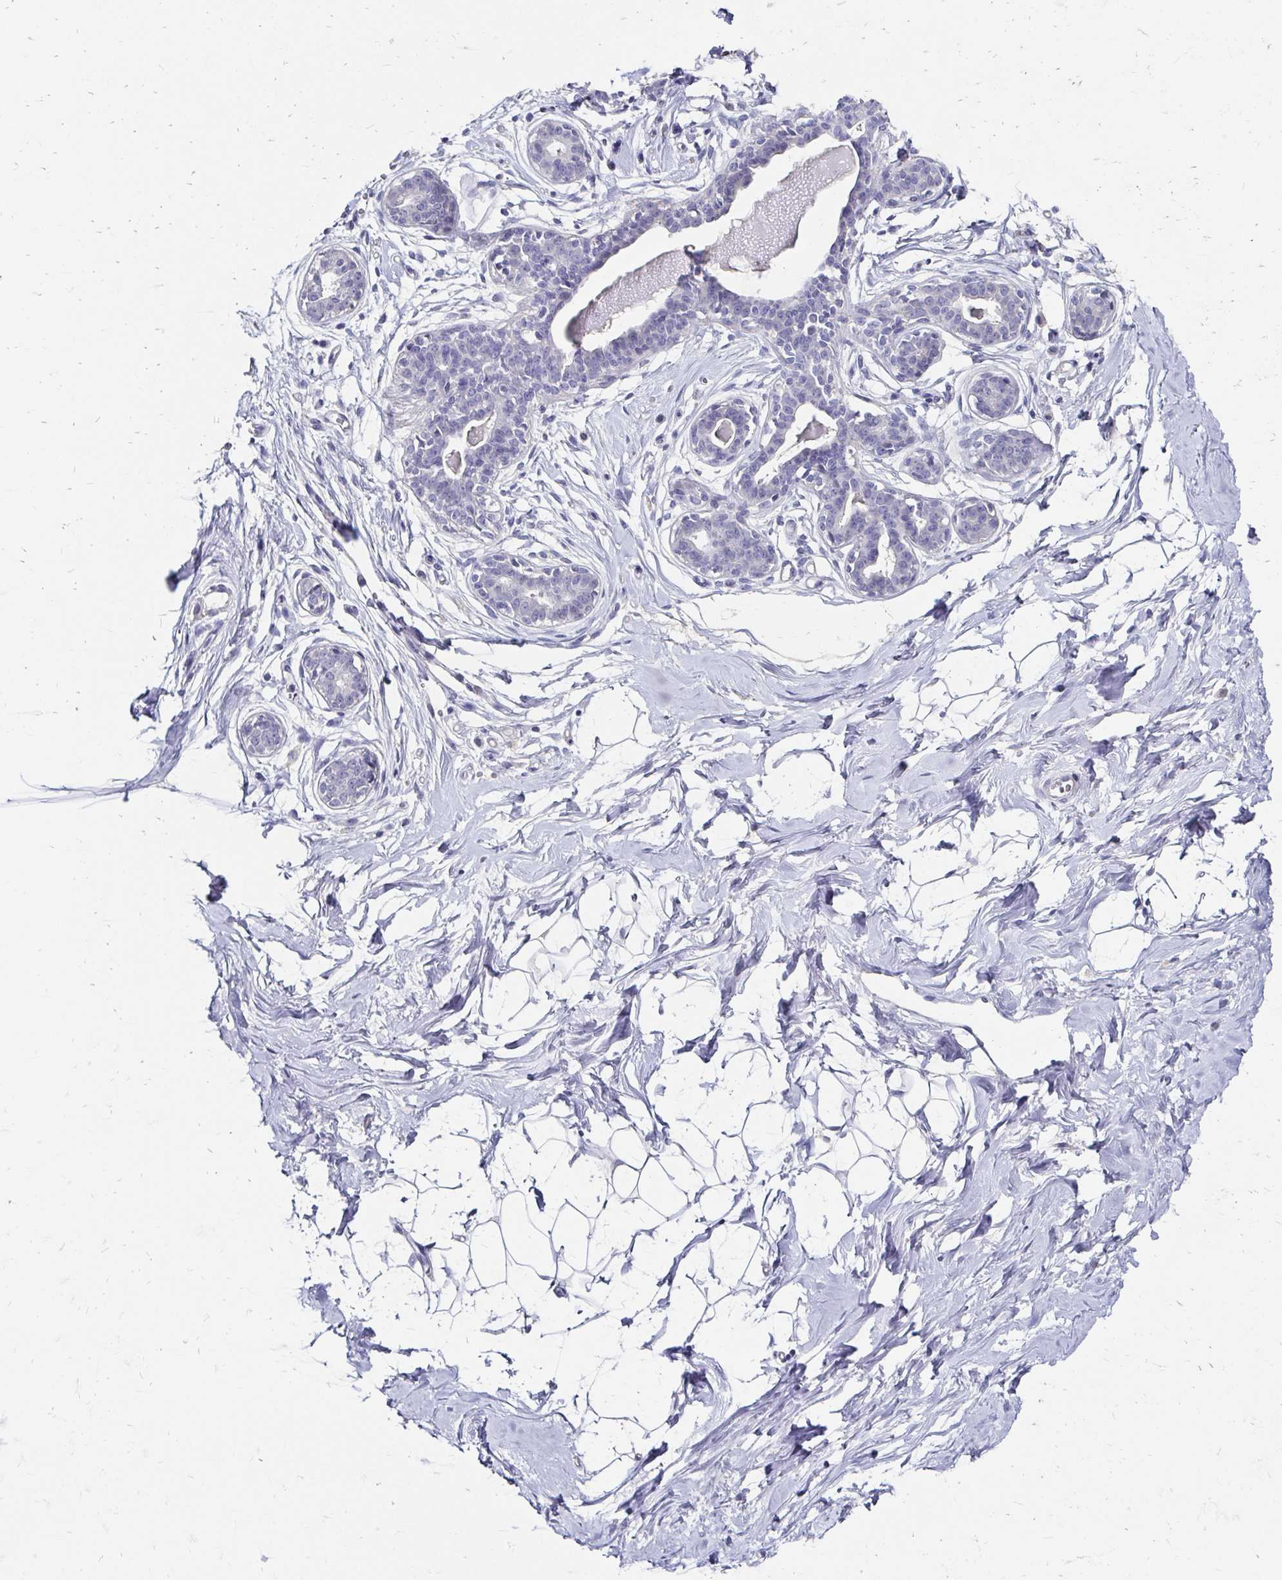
{"staining": {"intensity": "negative", "quantity": "none", "location": "none"}, "tissue": "breast", "cell_type": "Adipocytes", "image_type": "normal", "snomed": [{"axis": "morphology", "description": "Normal tissue, NOS"}, {"axis": "topography", "description": "Breast"}], "caption": "A high-resolution histopathology image shows IHC staining of unremarkable breast, which demonstrates no significant staining in adipocytes.", "gene": "SCG3", "patient": {"sex": "female", "age": 45}}